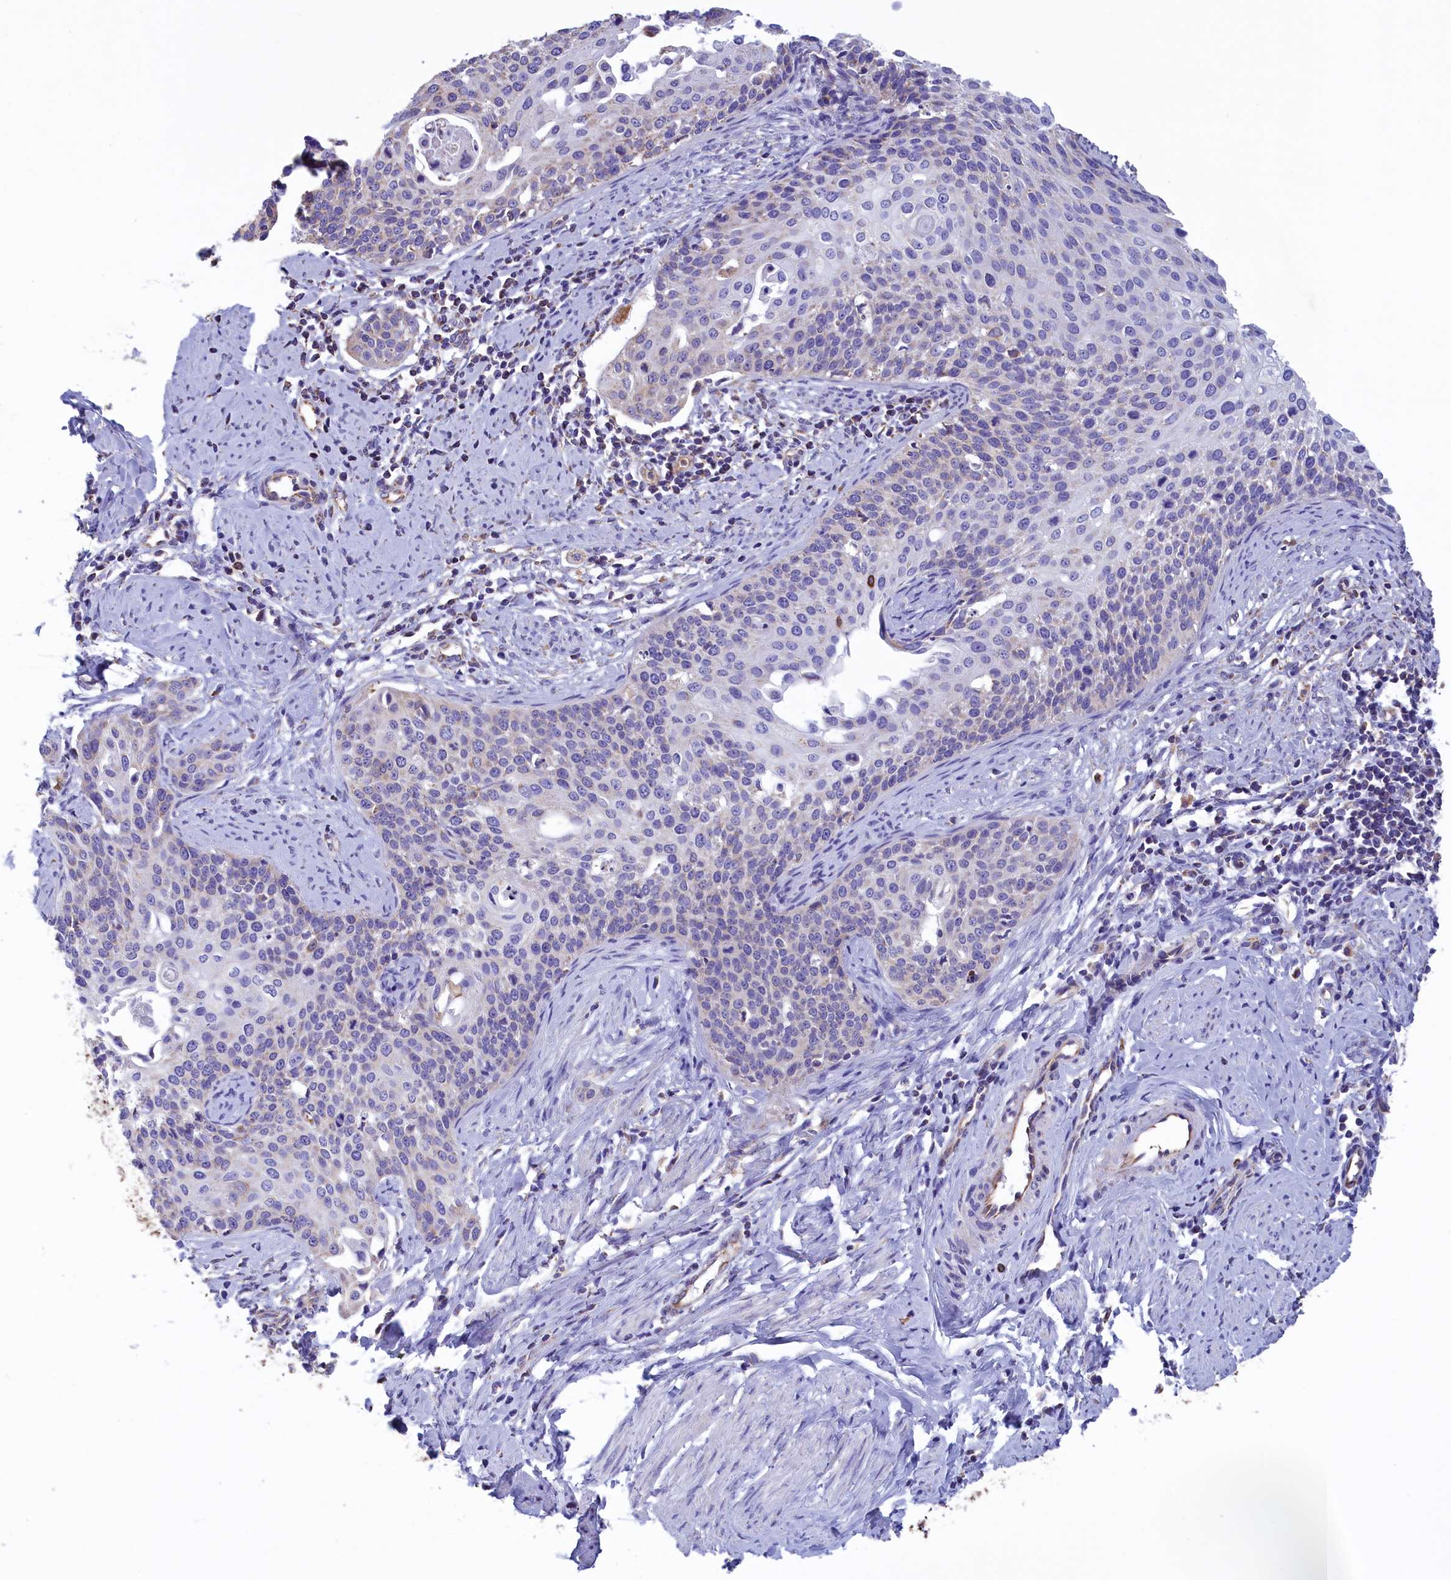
{"staining": {"intensity": "weak", "quantity": "<25%", "location": "cytoplasmic/membranous"}, "tissue": "cervical cancer", "cell_type": "Tumor cells", "image_type": "cancer", "snomed": [{"axis": "morphology", "description": "Squamous cell carcinoma, NOS"}, {"axis": "topography", "description": "Cervix"}], "caption": "Immunohistochemistry (IHC) of cervical cancer (squamous cell carcinoma) reveals no staining in tumor cells.", "gene": "GATB", "patient": {"sex": "female", "age": 44}}